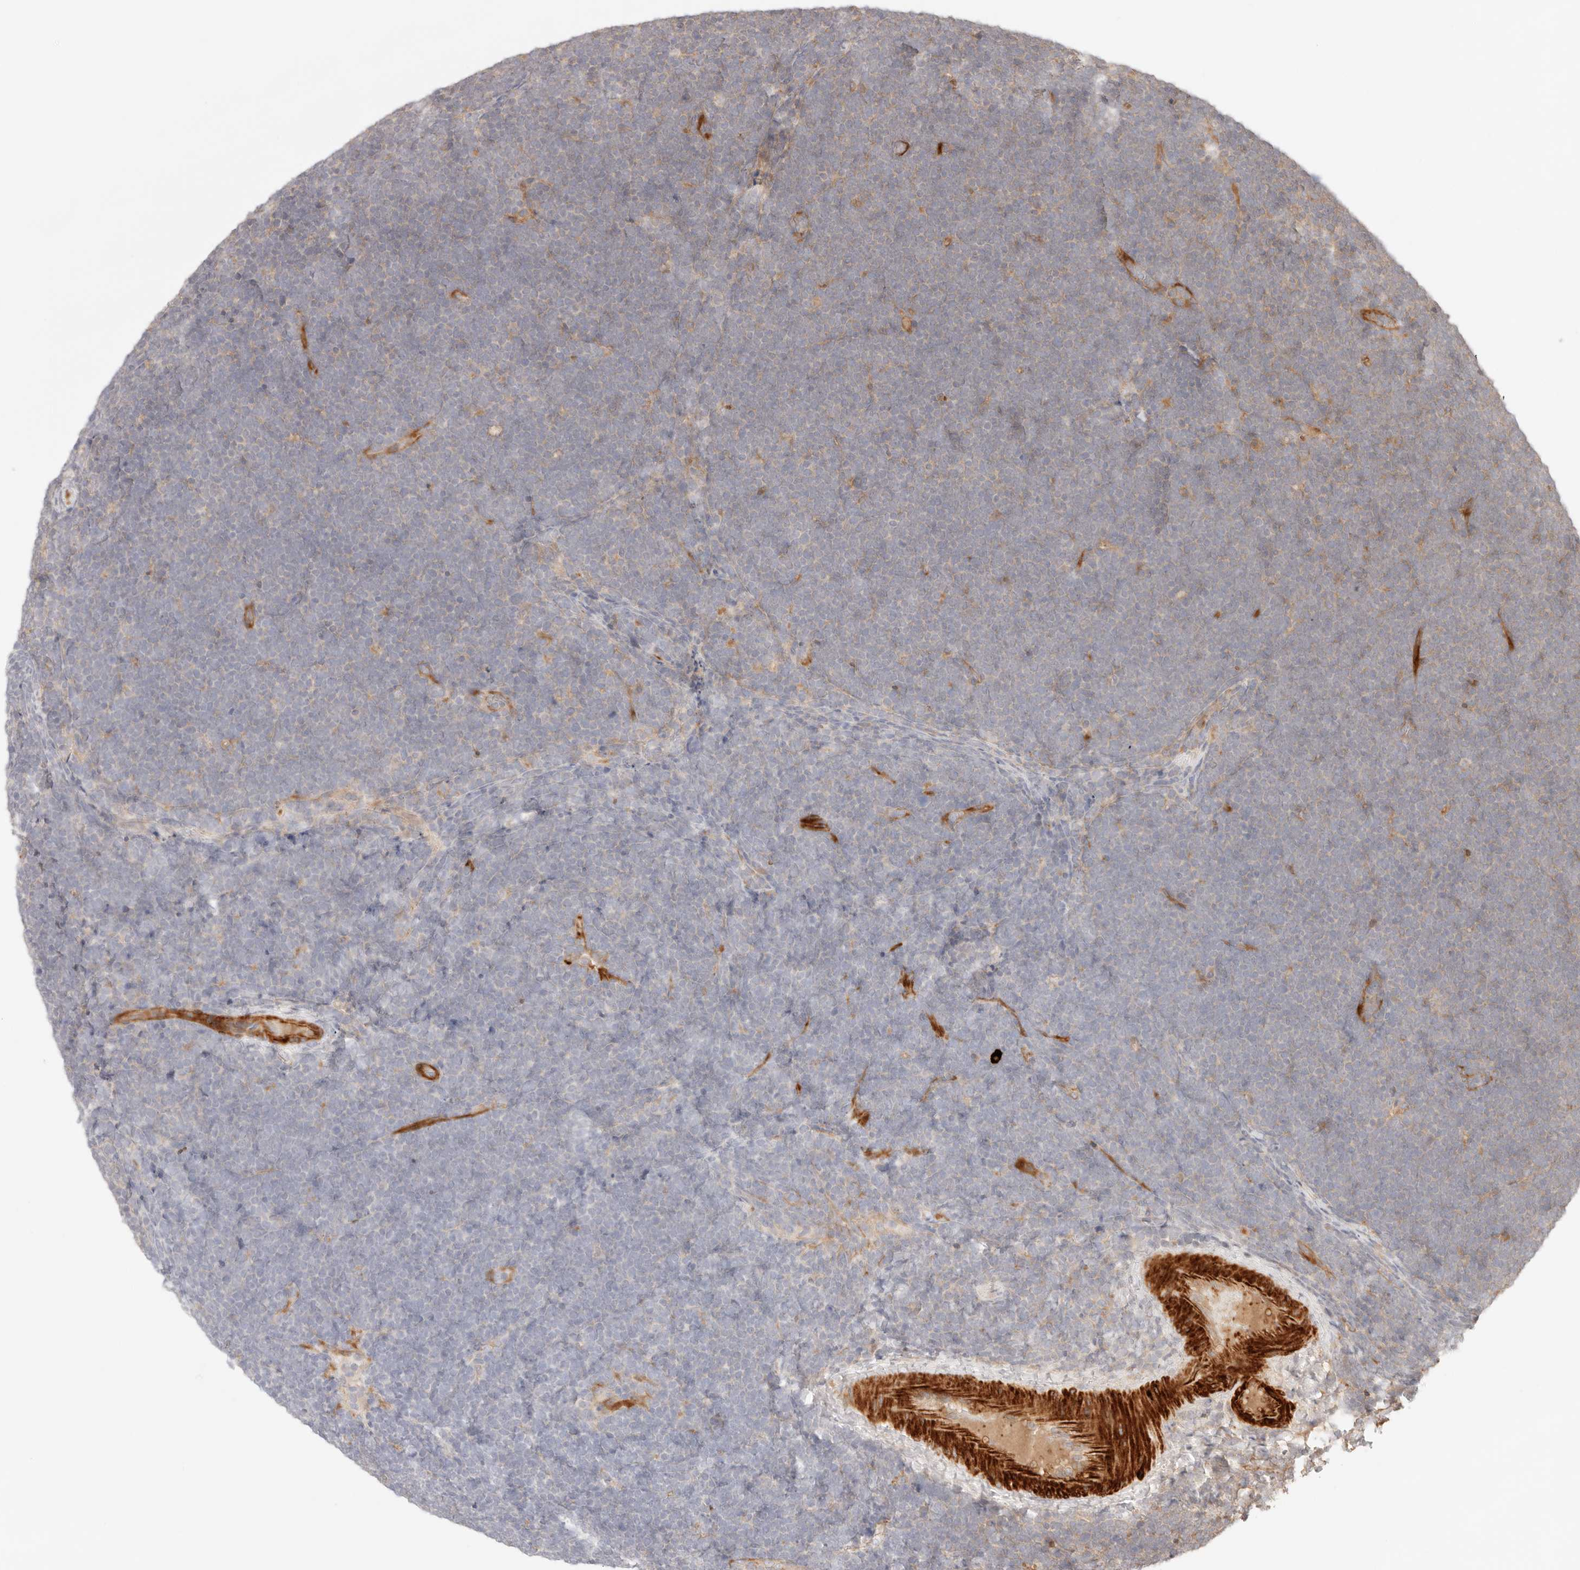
{"staining": {"intensity": "weak", "quantity": "<25%", "location": "cytoplasmic/membranous"}, "tissue": "lymphoma", "cell_type": "Tumor cells", "image_type": "cancer", "snomed": [{"axis": "morphology", "description": "Malignant lymphoma, non-Hodgkin's type, High grade"}, {"axis": "topography", "description": "Lymph node"}], "caption": "A high-resolution image shows immunohistochemistry staining of lymphoma, which exhibits no significant expression in tumor cells.", "gene": "IL1R2", "patient": {"sex": "male", "age": 13}}